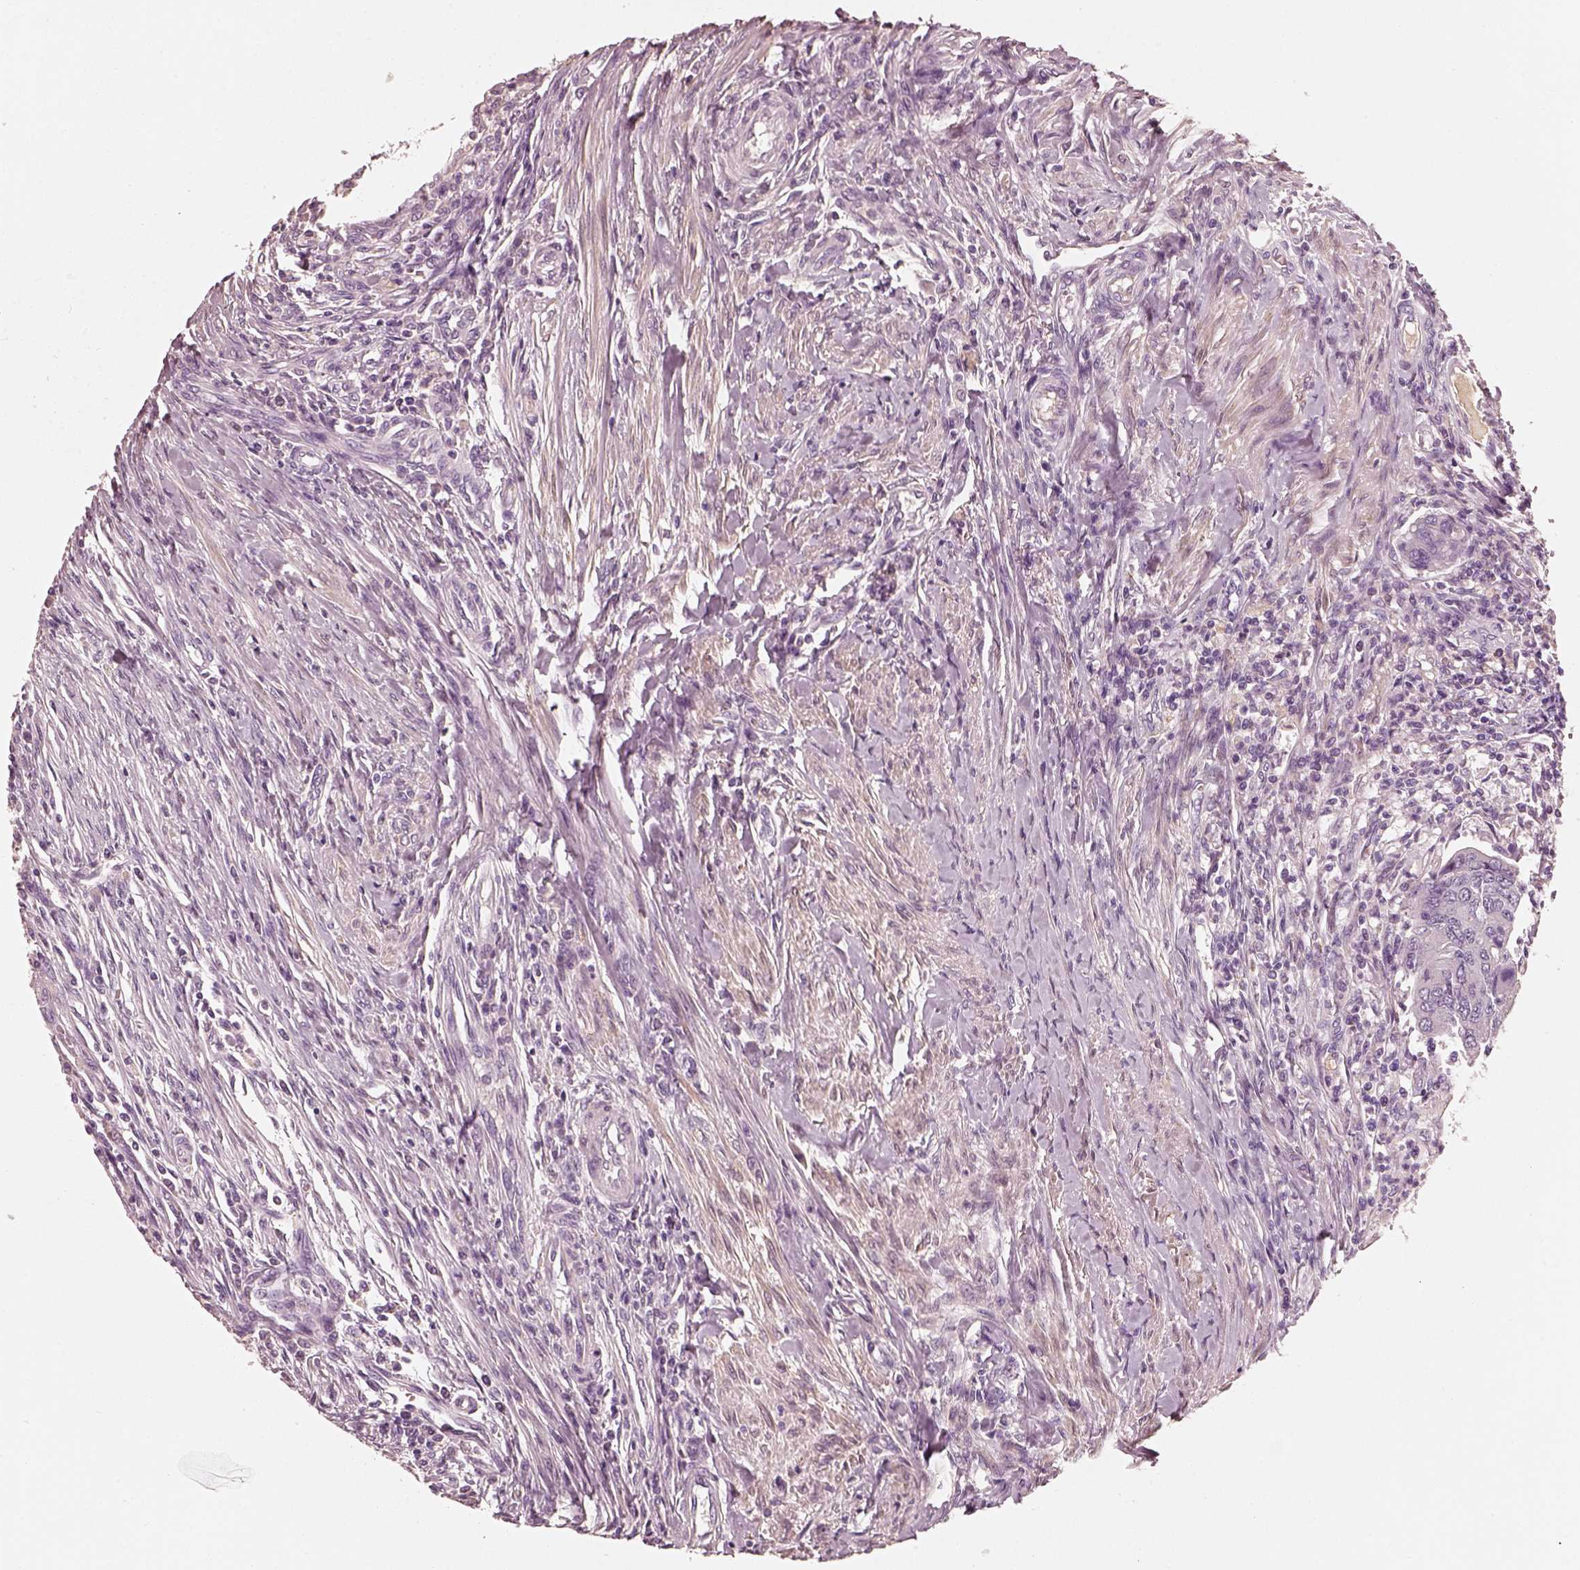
{"staining": {"intensity": "negative", "quantity": "none", "location": "none"}, "tissue": "colorectal cancer", "cell_type": "Tumor cells", "image_type": "cancer", "snomed": [{"axis": "morphology", "description": "Adenocarcinoma, NOS"}, {"axis": "topography", "description": "Colon"}], "caption": "Tumor cells are negative for brown protein staining in colorectal adenocarcinoma.", "gene": "RS1", "patient": {"sex": "female", "age": 67}}